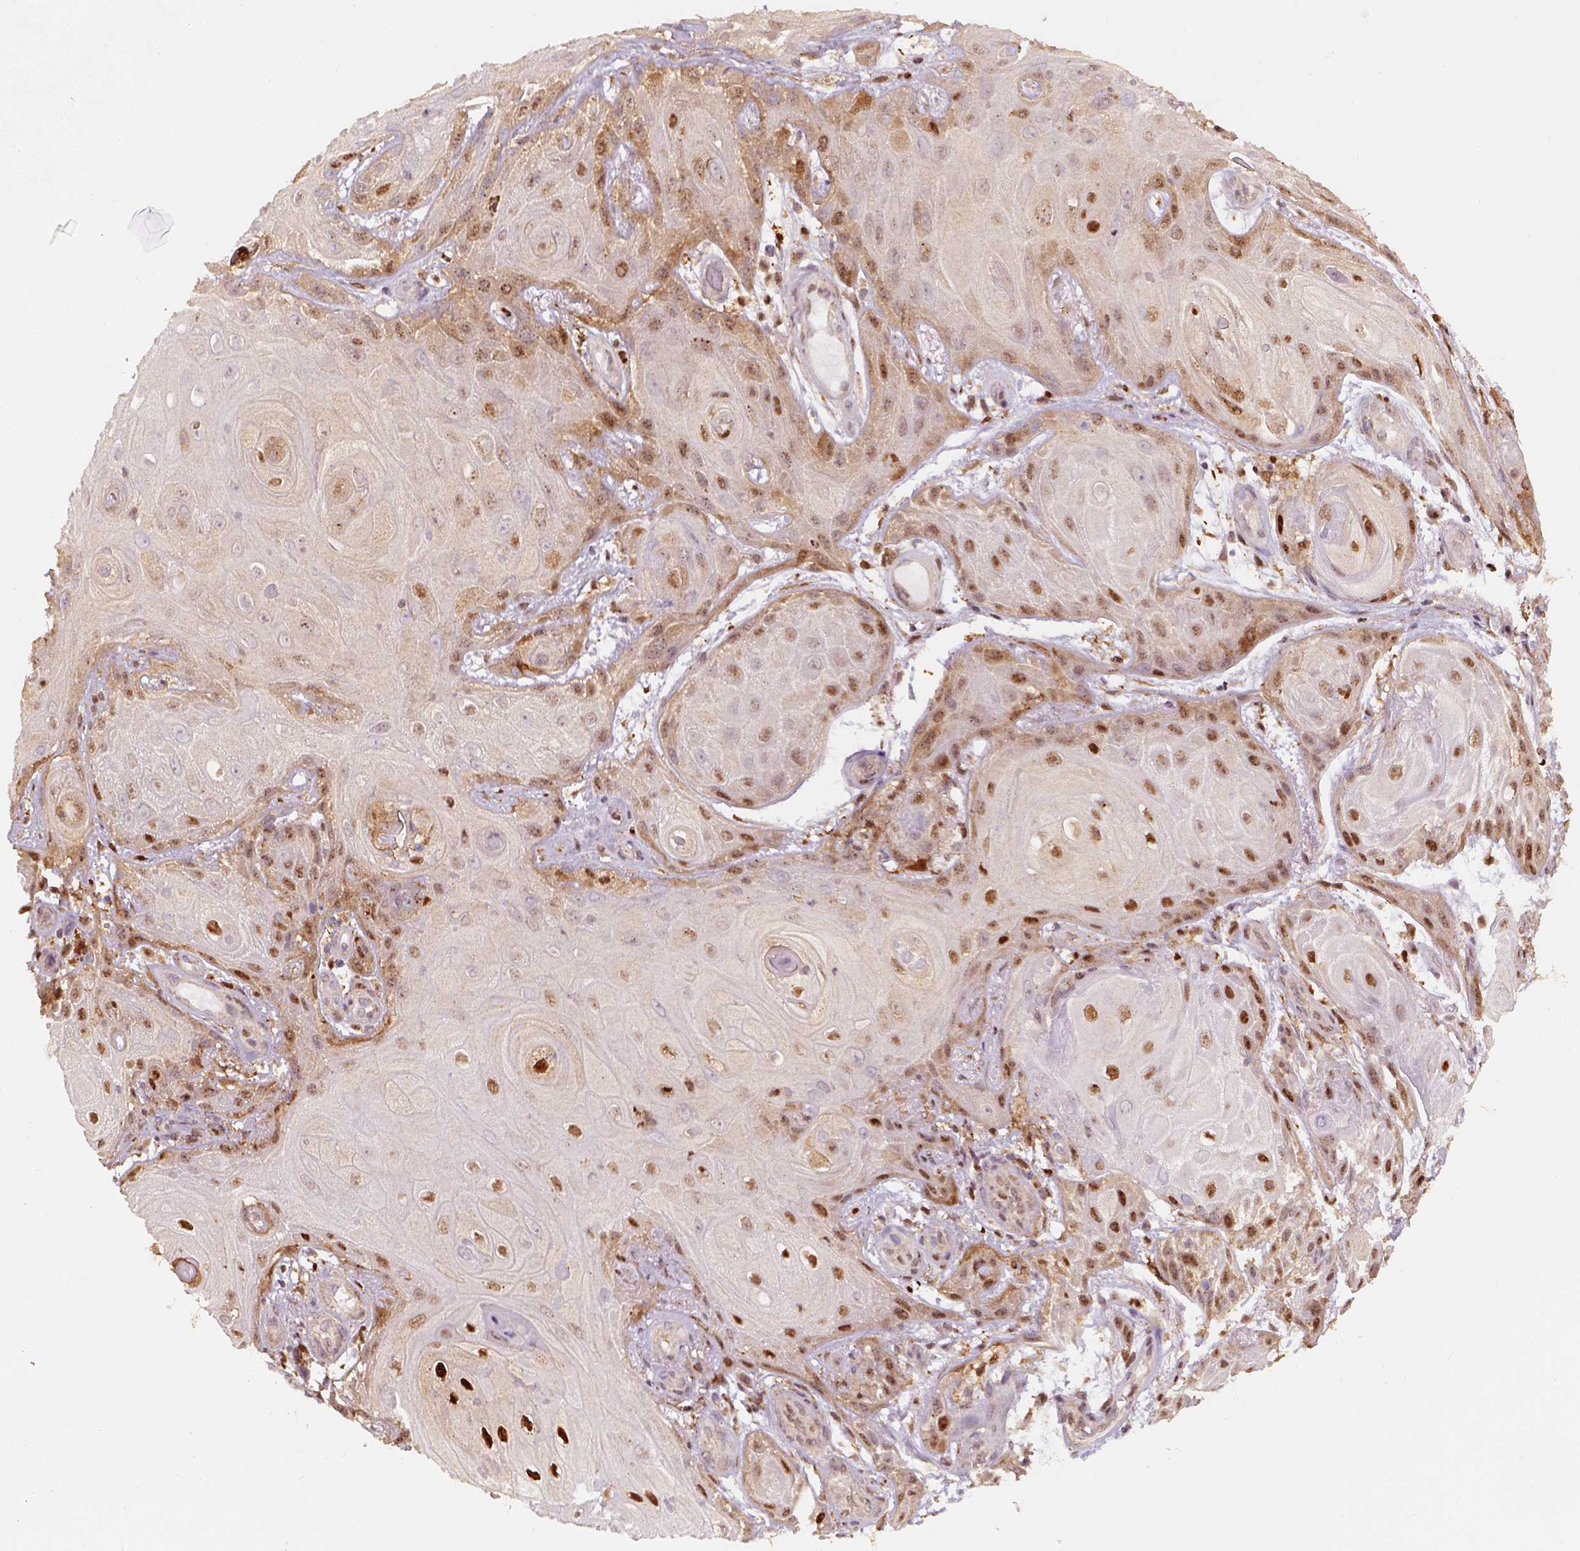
{"staining": {"intensity": "moderate", "quantity": "25%-75%", "location": "nuclear"}, "tissue": "skin cancer", "cell_type": "Tumor cells", "image_type": "cancer", "snomed": [{"axis": "morphology", "description": "Squamous cell carcinoma, NOS"}, {"axis": "topography", "description": "Skin"}], "caption": "Immunohistochemical staining of human skin cancer displays medium levels of moderate nuclear protein staining in about 25%-75% of tumor cells.", "gene": "SQSTM1", "patient": {"sex": "male", "age": 62}}